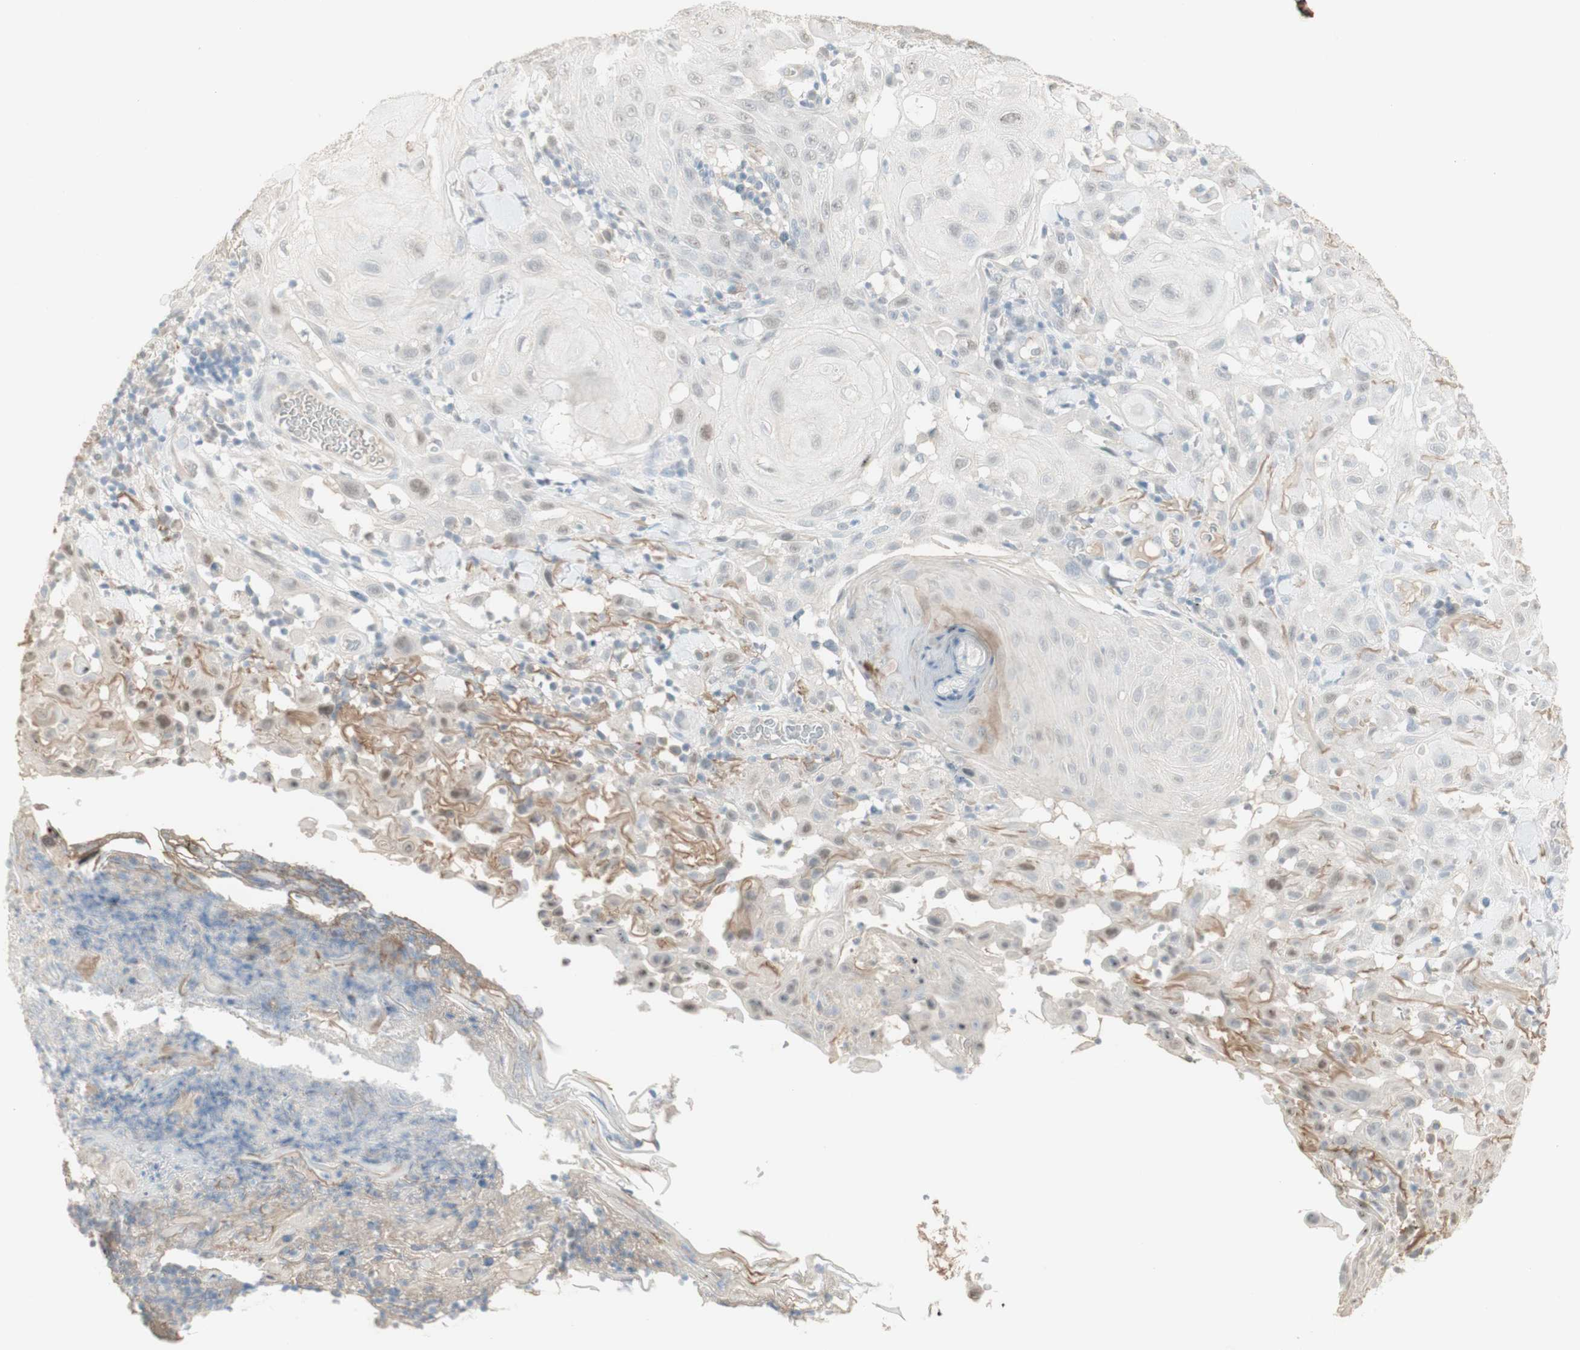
{"staining": {"intensity": "negative", "quantity": "none", "location": "none"}, "tissue": "skin cancer", "cell_type": "Tumor cells", "image_type": "cancer", "snomed": [{"axis": "morphology", "description": "Squamous cell carcinoma, NOS"}, {"axis": "topography", "description": "Skin"}], "caption": "This is an immunohistochemistry photomicrograph of skin squamous cell carcinoma. There is no staining in tumor cells.", "gene": "MUC3A", "patient": {"sex": "male", "age": 24}}